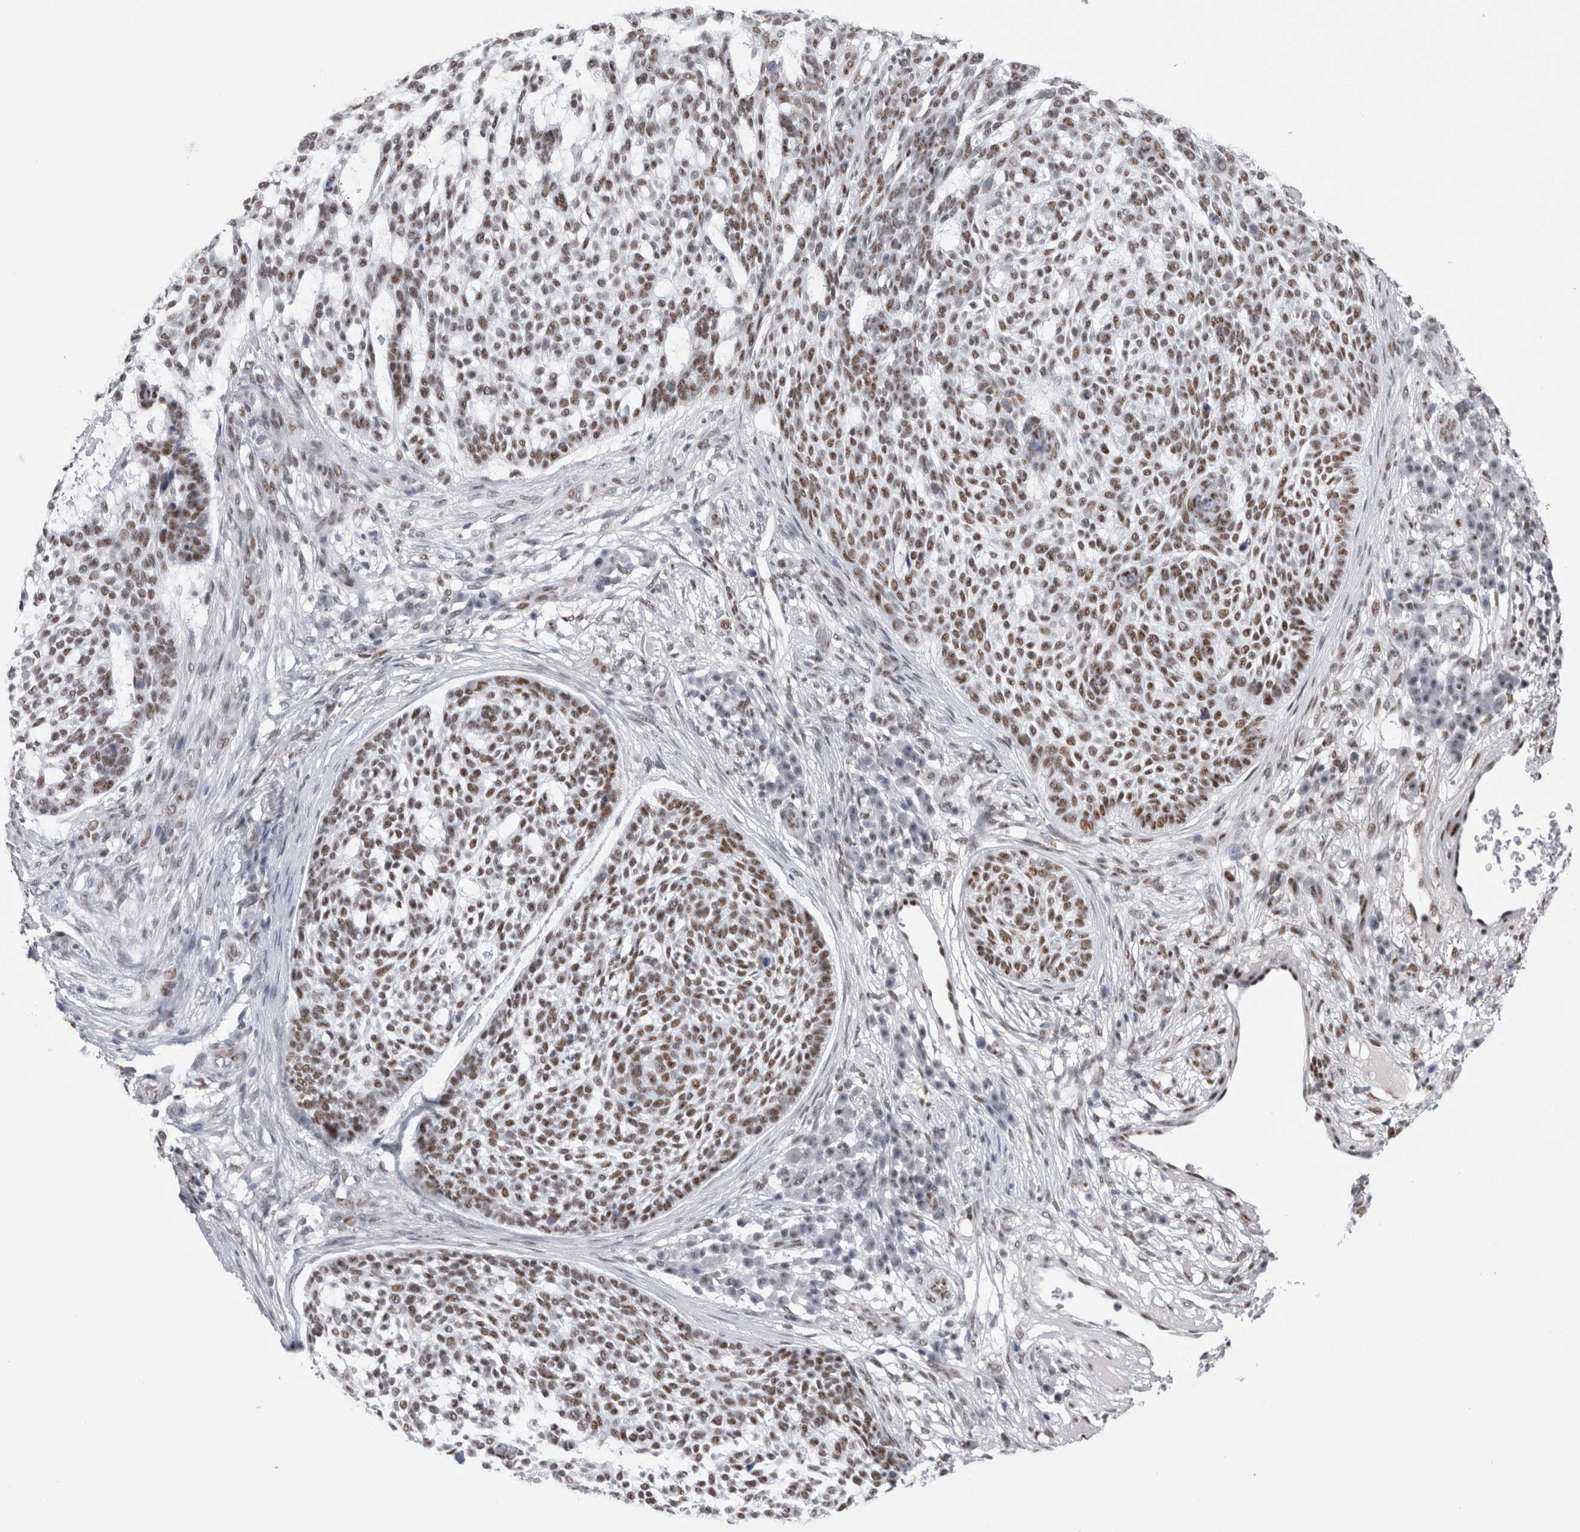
{"staining": {"intensity": "moderate", "quantity": "25%-75%", "location": "nuclear"}, "tissue": "skin cancer", "cell_type": "Tumor cells", "image_type": "cancer", "snomed": [{"axis": "morphology", "description": "Basal cell carcinoma"}, {"axis": "topography", "description": "Skin"}], "caption": "A histopathology image of human basal cell carcinoma (skin) stained for a protein reveals moderate nuclear brown staining in tumor cells.", "gene": "API5", "patient": {"sex": "female", "age": 64}}